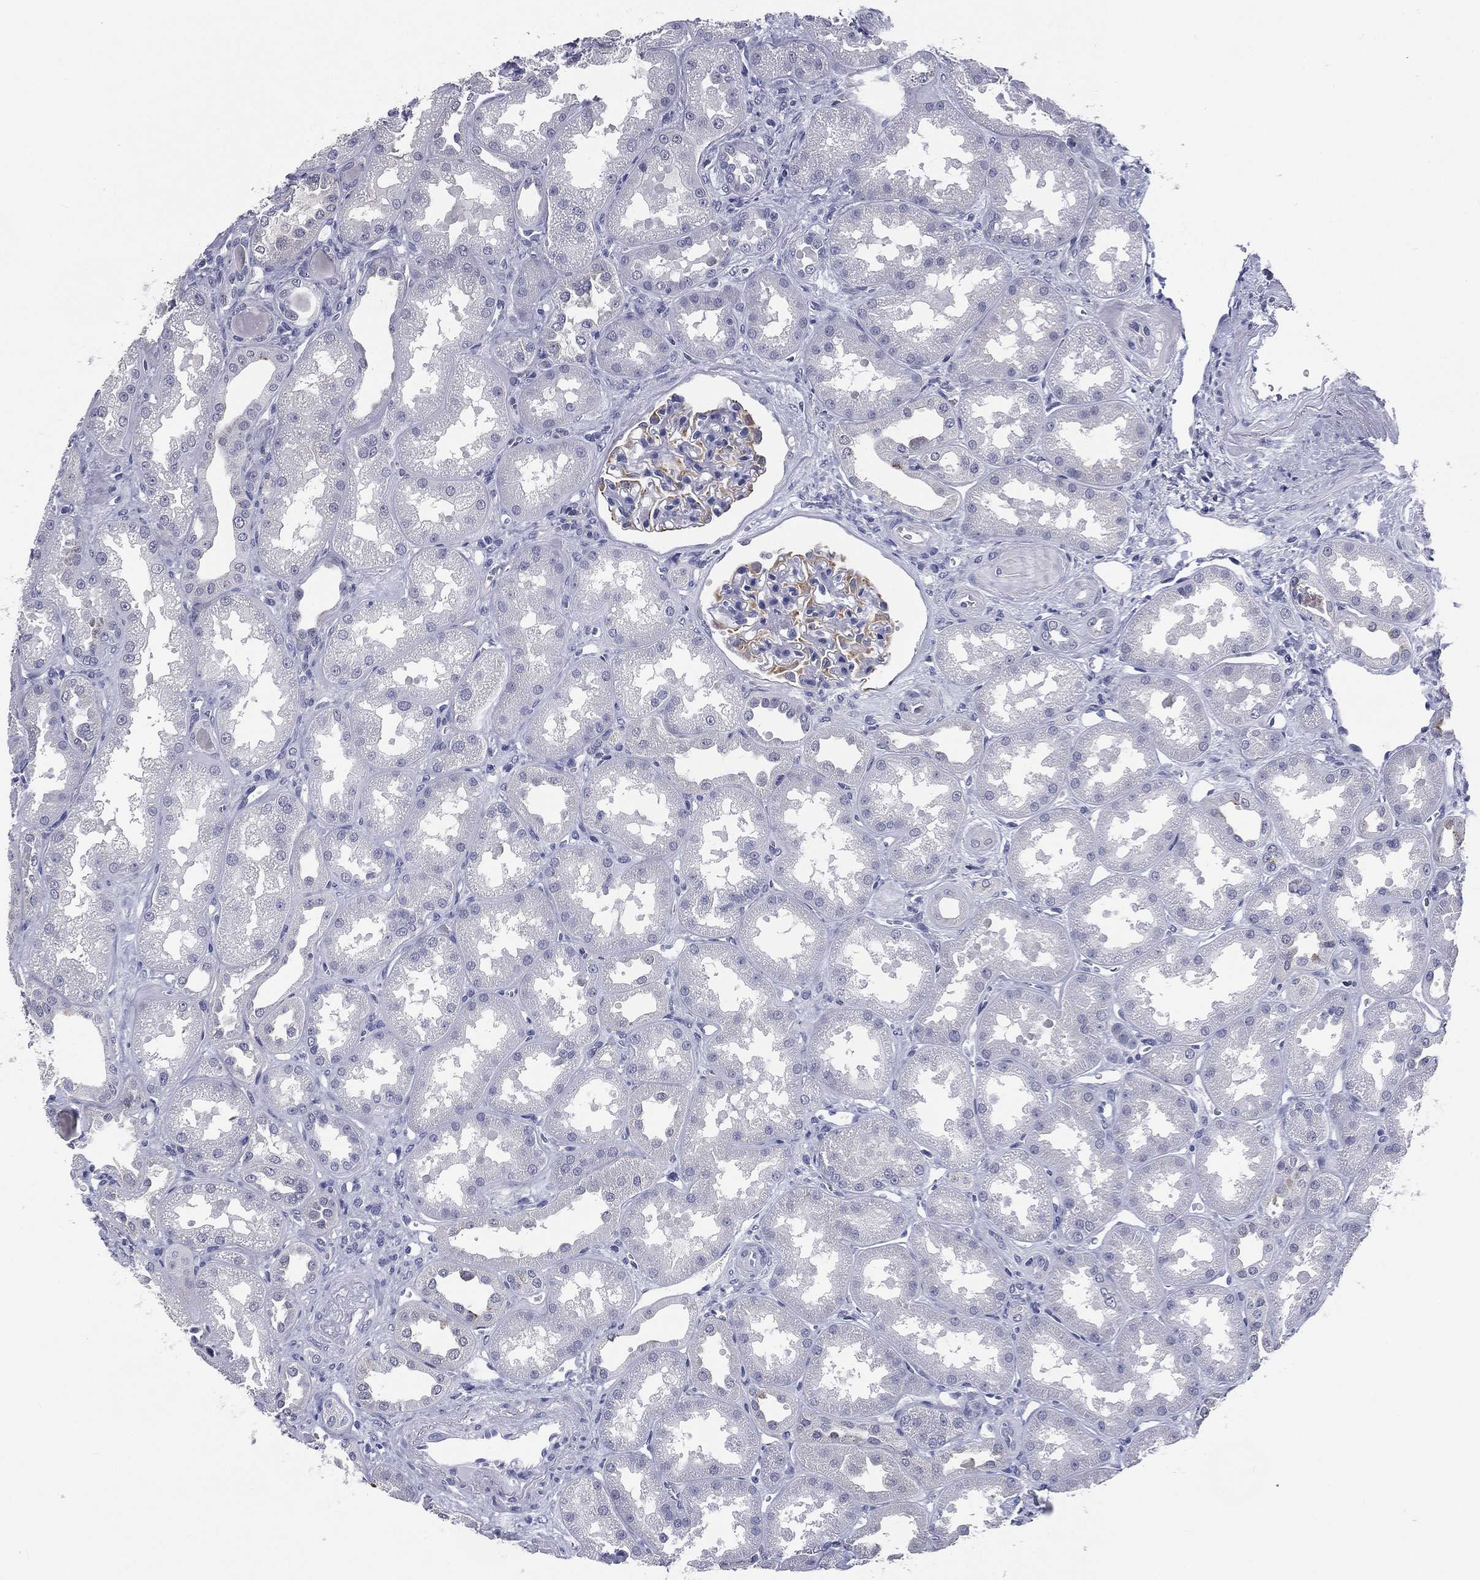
{"staining": {"intensity": "negative", "quantity": "none", "location": "none"}, "tissue": "kidney", "cell_type": "Cells in glomeruli", "image_type": "normal", "snomed": [{"axis": "morphology", "description": "Normal tissue, NOS"}, {"axis": "topography", "description": "Kidney"}], "caption": "Immunohistochemistry (IHC) micrograph of normal kidney: human kidney stained with DAB demonstrates no significant protein expression in cells in glomeruli. The staining was performed using DAB to visualize the protein expression in brown, while the nuclei were stained in blue with hematoxylin (Magnification: 20x).", "gene": "IFT27", "patient": {"sex": "male", "age": 61}}